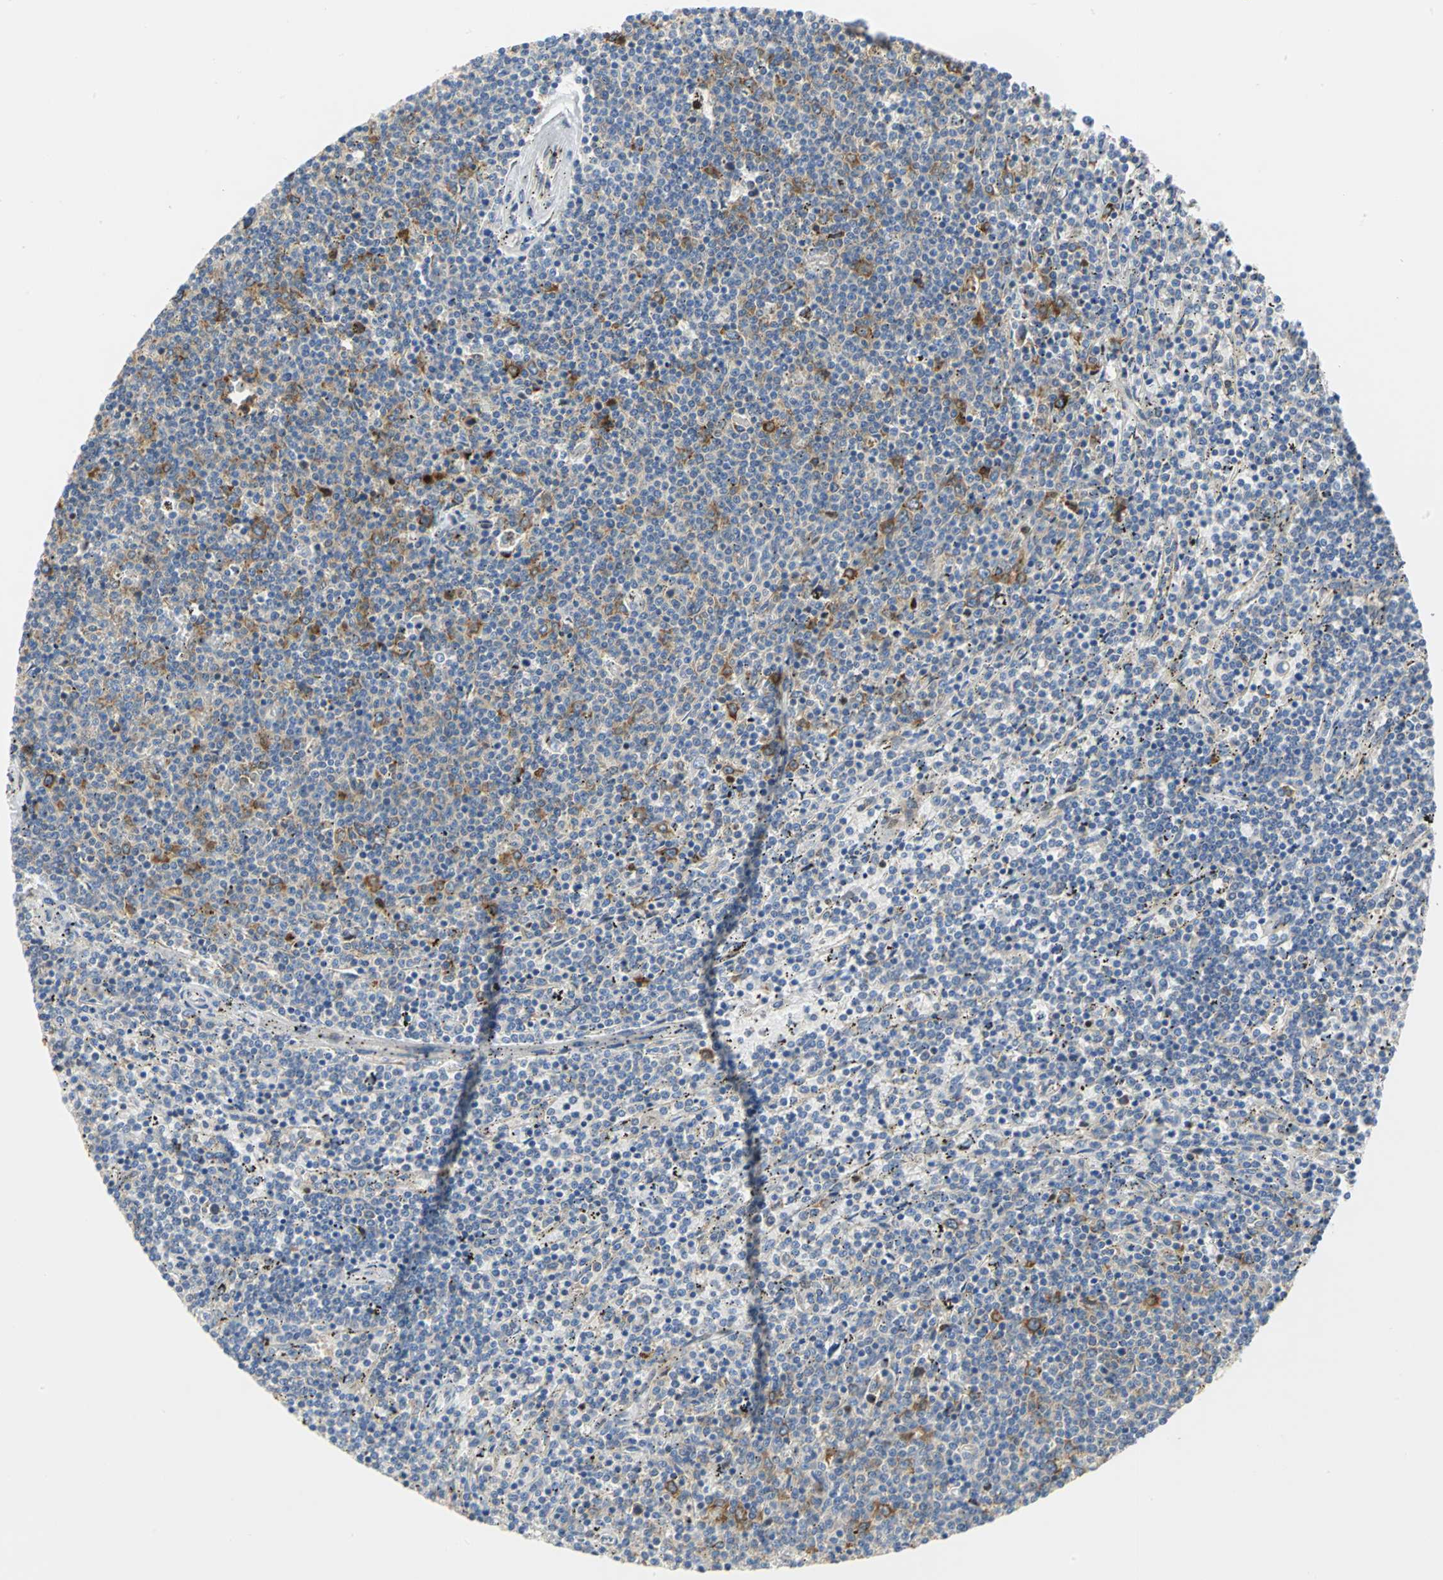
{"staining": {"intensity": "moderate", "quantity": "25%-75%", "location": "cytoplasmic/membranous"}, "tissue": "lymphoma", "cell_type": "Tumor cells", "image_type": "cancer", "snomed": [{"axis": "morphology", "description": "Malignant lymphoma, non-Hodgkin's type, Low grade"}, {"axis": "topography", "description": "Spleen"}], "caption": "About 25%-75% of tumor cells in human low-grade malignant lymphoma, non-Hodgkin's type exhibit moderate cytoplasmic/membranous protein staining as visualized by brown immunohistochemical staining.", "gene": "YBX1", "patient": {"sex": "female", "age": 50}}